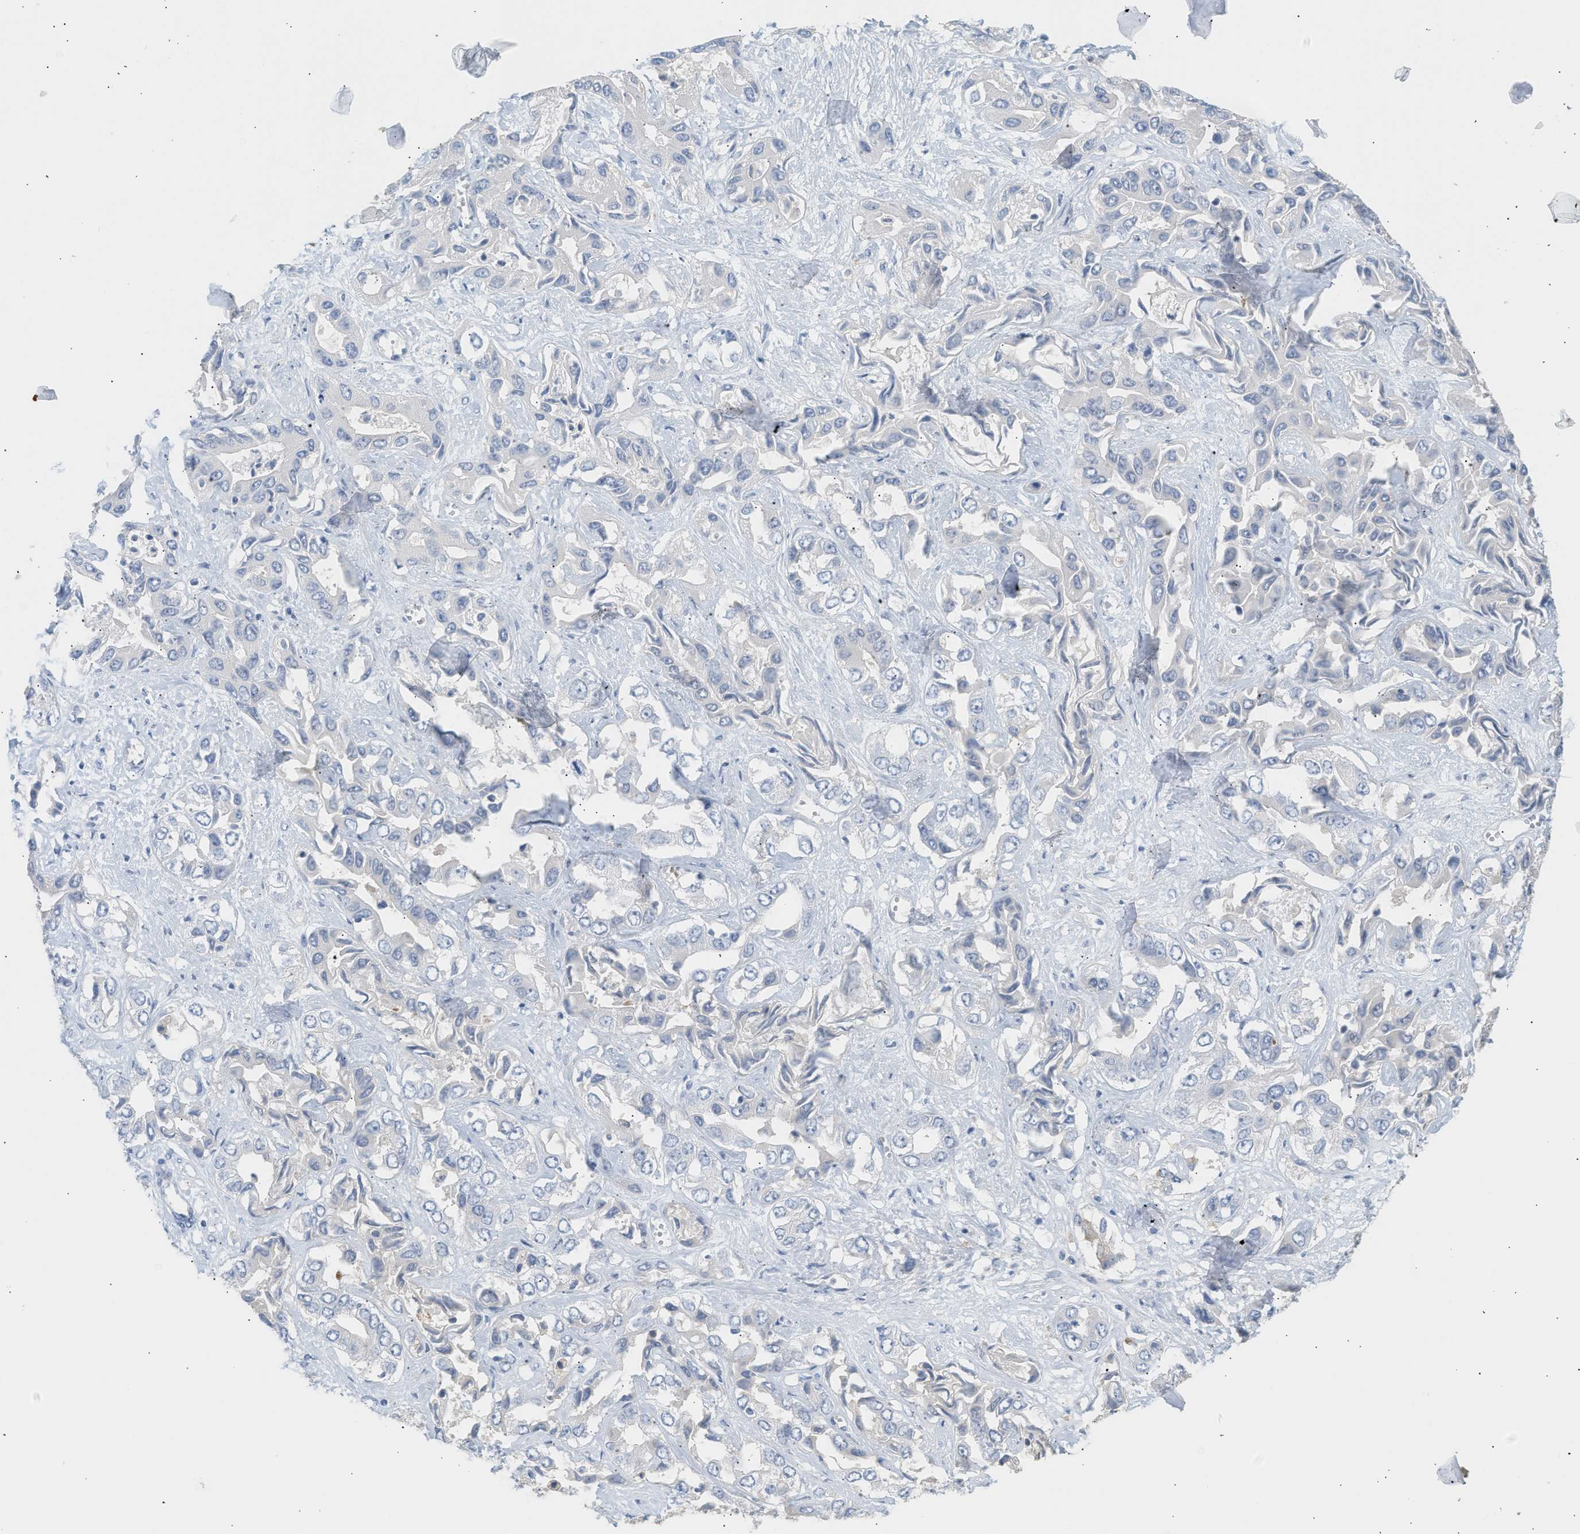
{"staining": {"intensity": "negative", "quantity": "none", "location": "none"}, "tissue": "liver cancer", "cell_type": "Tumor cells", "image_type": "cancer", "snomed": [{"axis": "morphology", "description": "Cholangiocarcinoma"}, {"axis": "topography", "description": "Liver"}], "caption": "DAB immunohistochemical staining of human cholangiocarcinoma (liver) reveals no significant positivity in tumor cells.", "gene": "OGDH", "patient": {"sex": "female", "age": 52}}